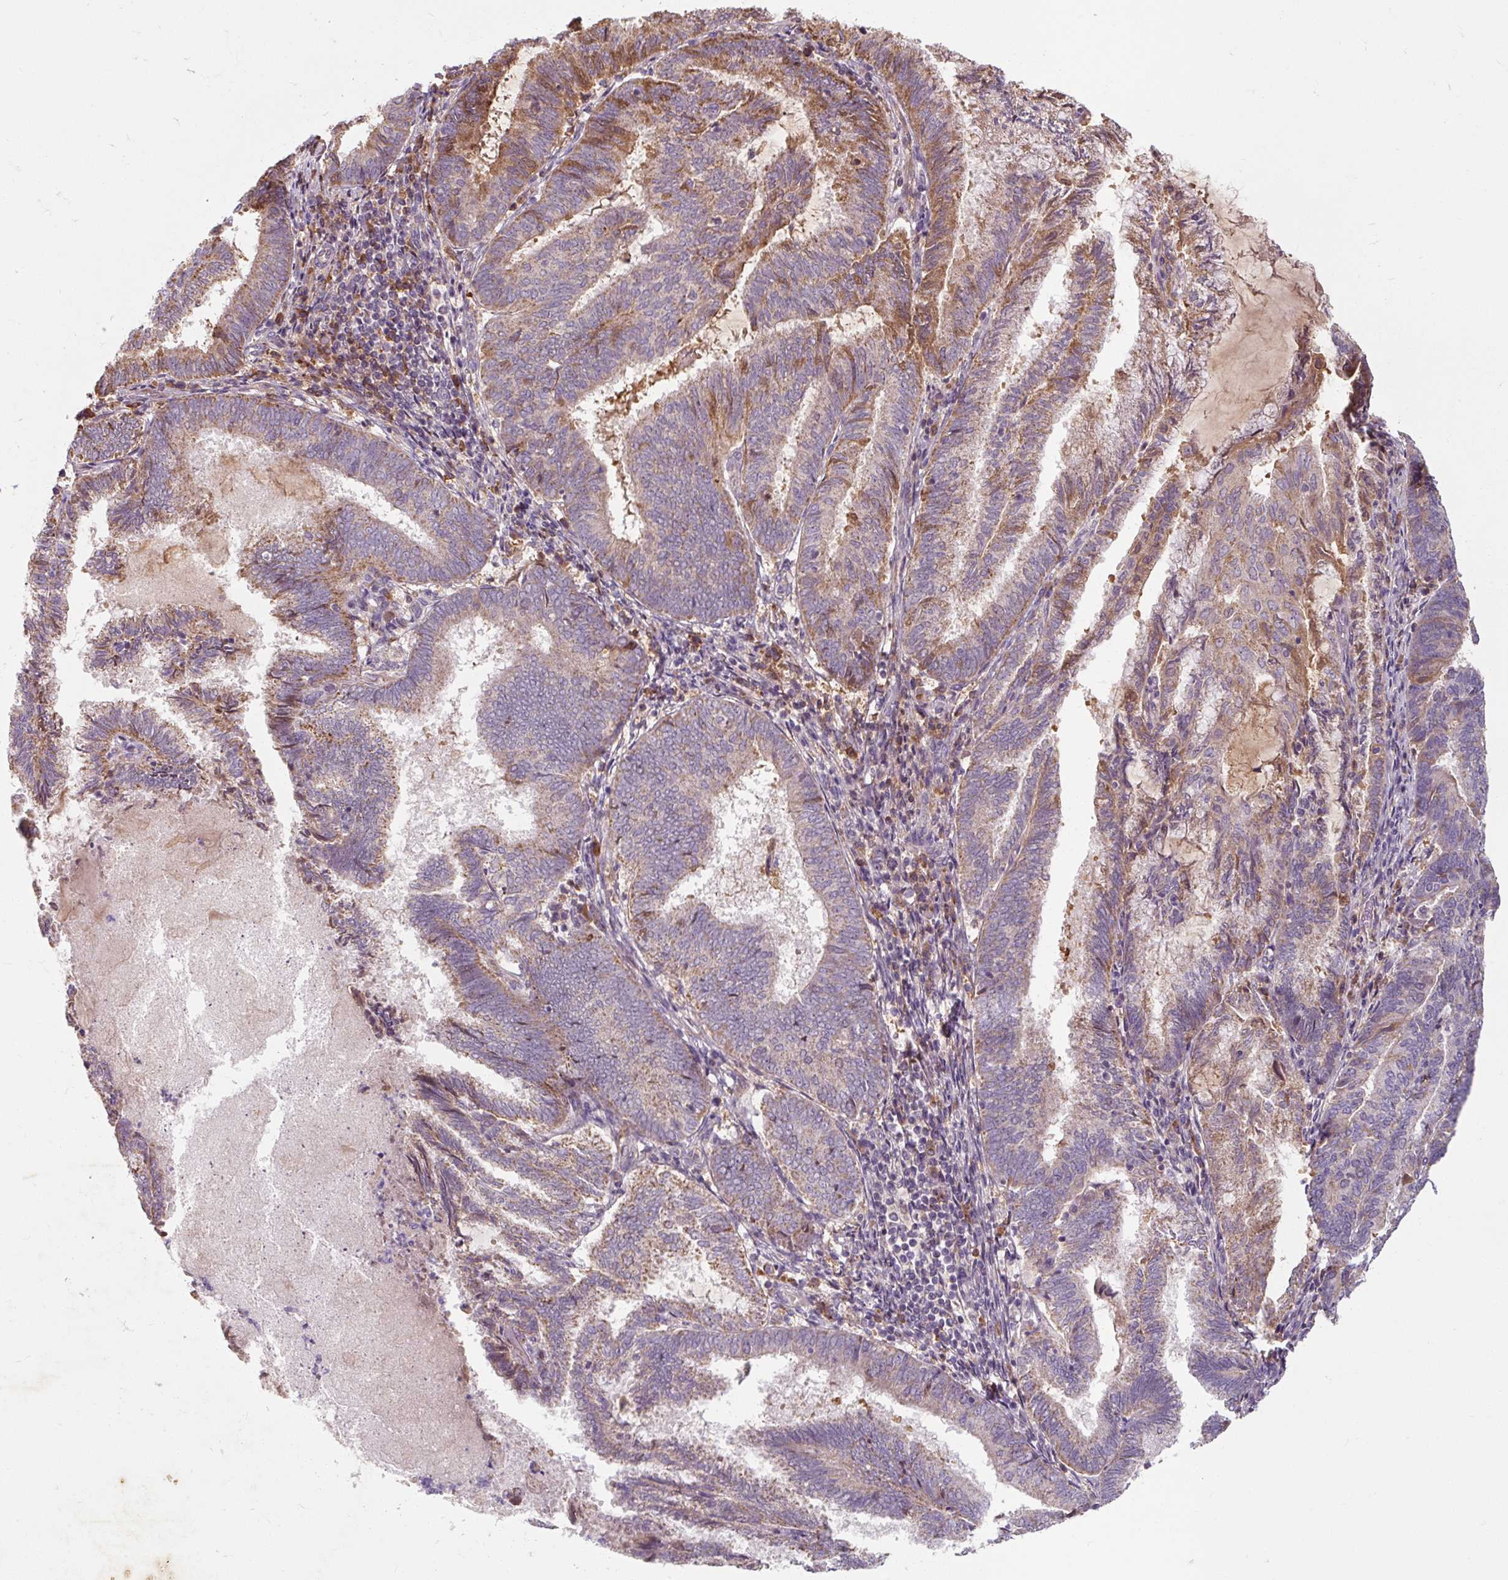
{"staining": {"intensity": "moderate", "quantity": "<25%", "location": "cytoplasmic/membranous"}, "tissue": "endometrial cancer", "cell_type": "Tumor cells", "image_type": "cancer", "snomed": [{"axis": "morphology", "description": "Adenocarcinoma, NOS"}, {"axis": "topography", "description": "Endometrium"}], "caption": "Protein expression by immunohistochemistry reveals moderate cytoplasmic/membranous staining in about <25% of tumor cells in endometrial cancer (adenocarcinoma). The staining was performed using DAB to visualize the protein expression in brown, while the nuclei were stained in blue with hematoxylin (Magnification: 20x).", "gene": "TSEN54", "patient": {"sex": "female", "age": 80}}